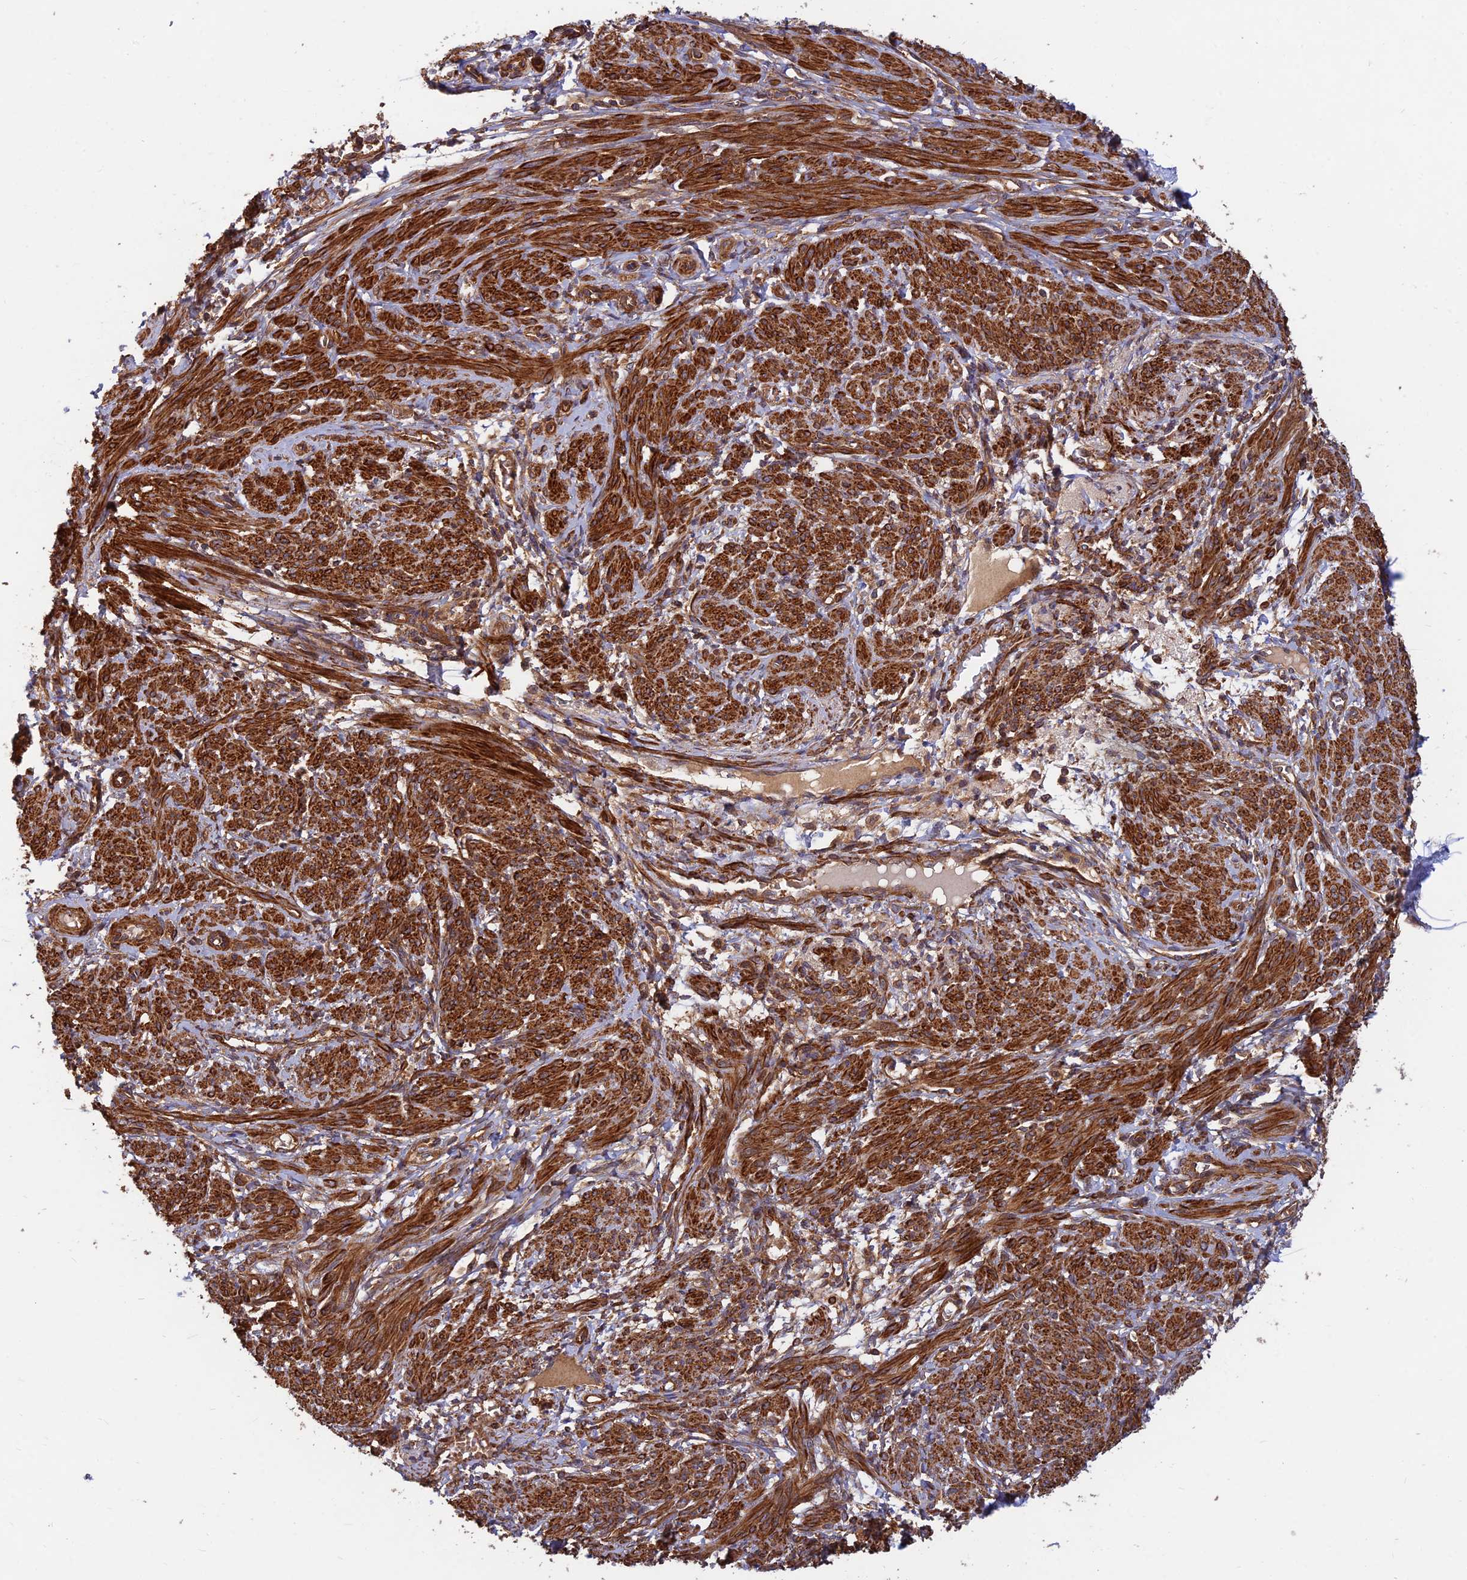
{"staining": {"intensity": "strong", "quantity": "25%-75%", "location": "cytoplasmic/membranous"}, "tissue": "smooth muscle", "cell_type": "Smooth muscle cells", "image_type": "normal", "snomed": [{"axis": "morphology", "description": "Normal tissue, NOS"}, {"axis": "topography", "description": "Smooth muscle"}], "caption": "Human smooth muscle stained for a protein (brown) shows strong cytoplasmic/membranous positive staining in approximately 25%-75% of smooth muscle cells.", "gene": "RELCH", "patient": {"sex": "female", "age": 39}}